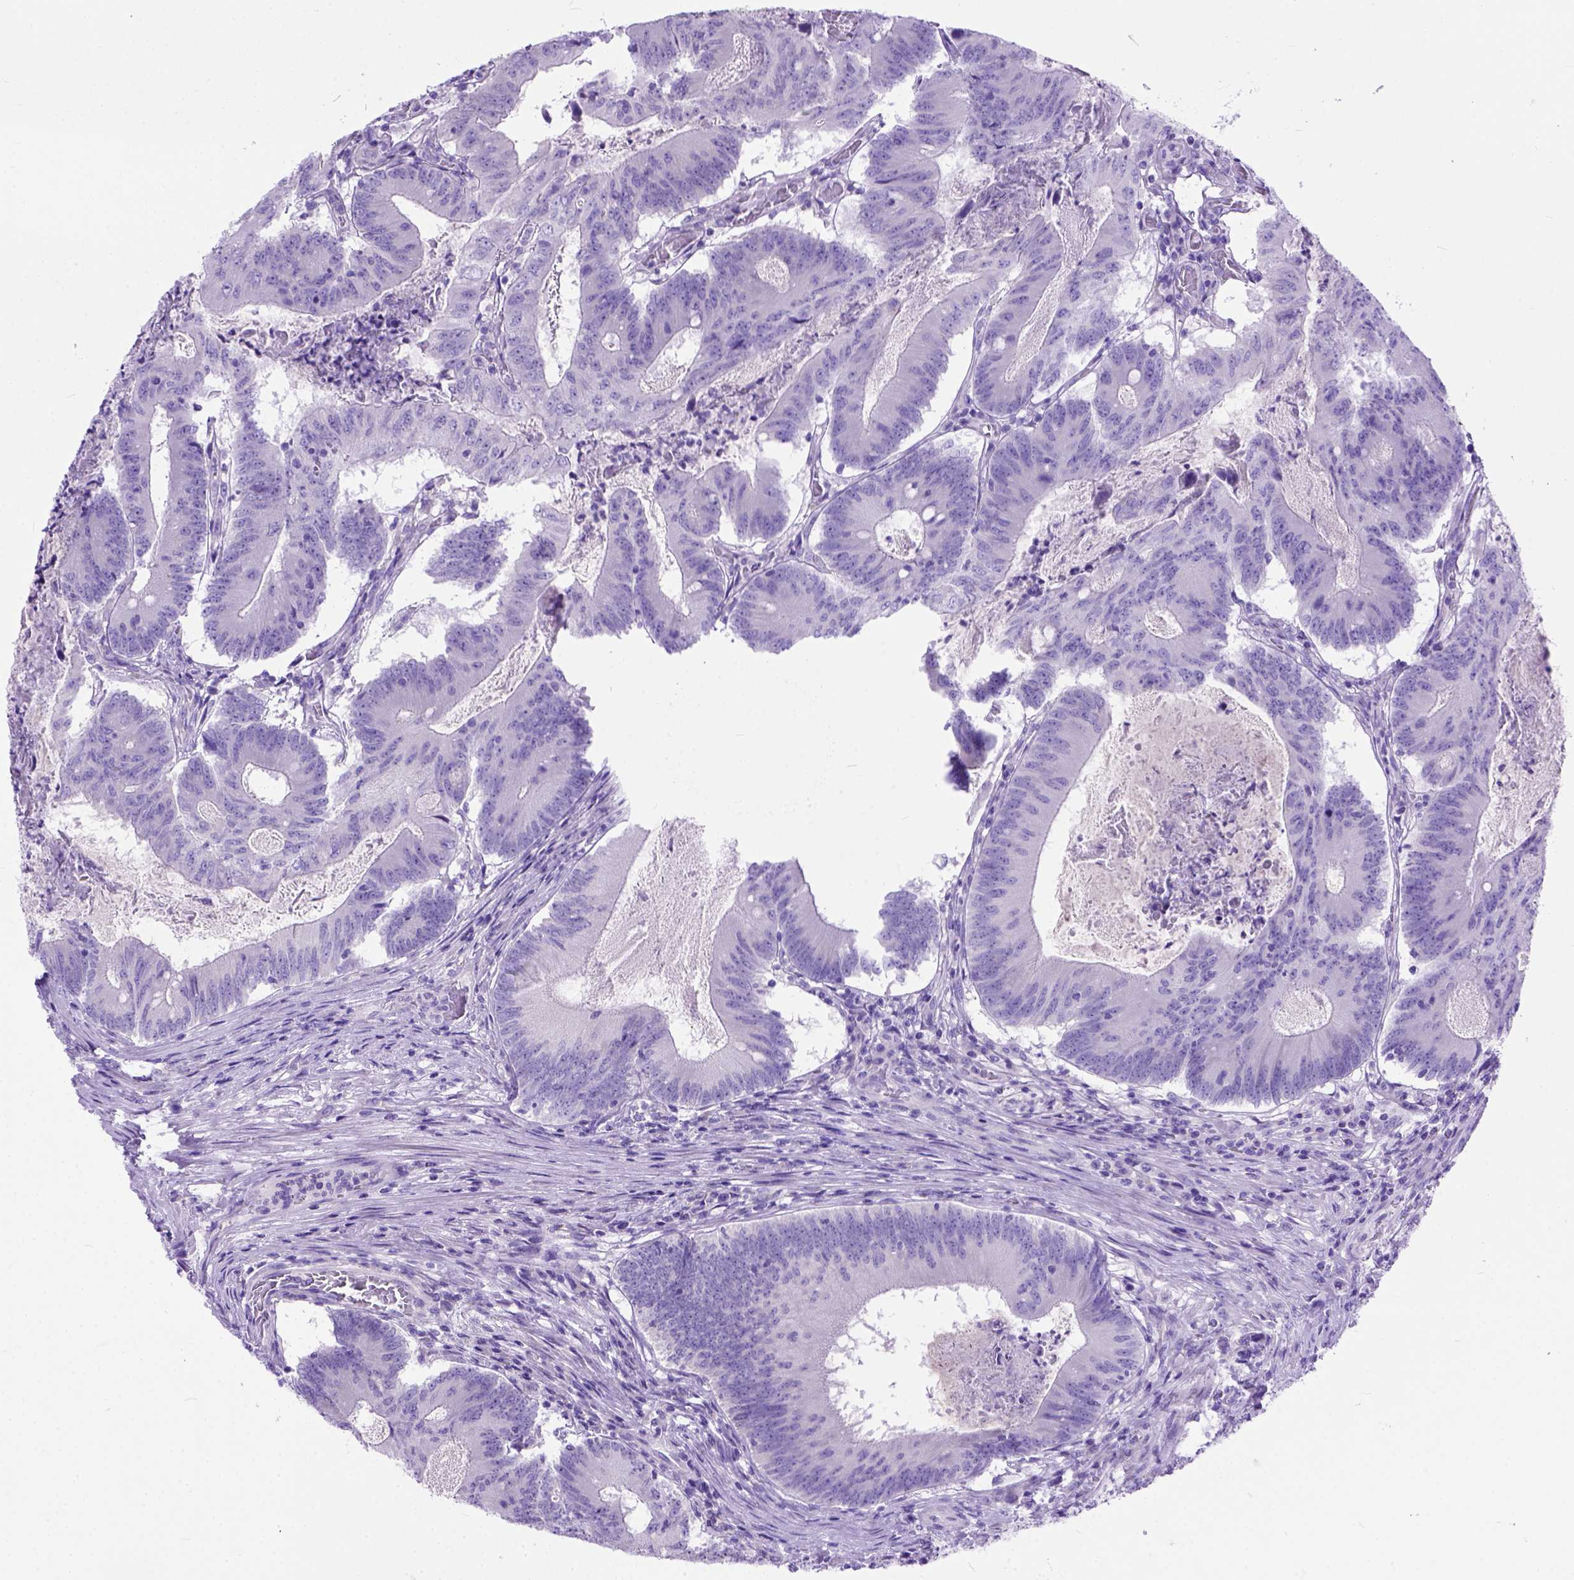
{"staining": {"intensity": "negative", "quantity": "none", "location": "none"}, "tissue": "colorectal cancer", "cell_type": "Tumor cells", "image_type": "cancer", "snomed": [{"axis": "morphology", "description": "Adenocarcinoma, NOS"}, {"axis": "topography", "description": "Colon"}], "caption": "This is a image of immunohistochemistry (IHC) staining of colorectal adenocarcinoma, which shows no expression in tumor cells.", "gene": "ODAD3", "patient": {"sex": "female", "age": 70}}